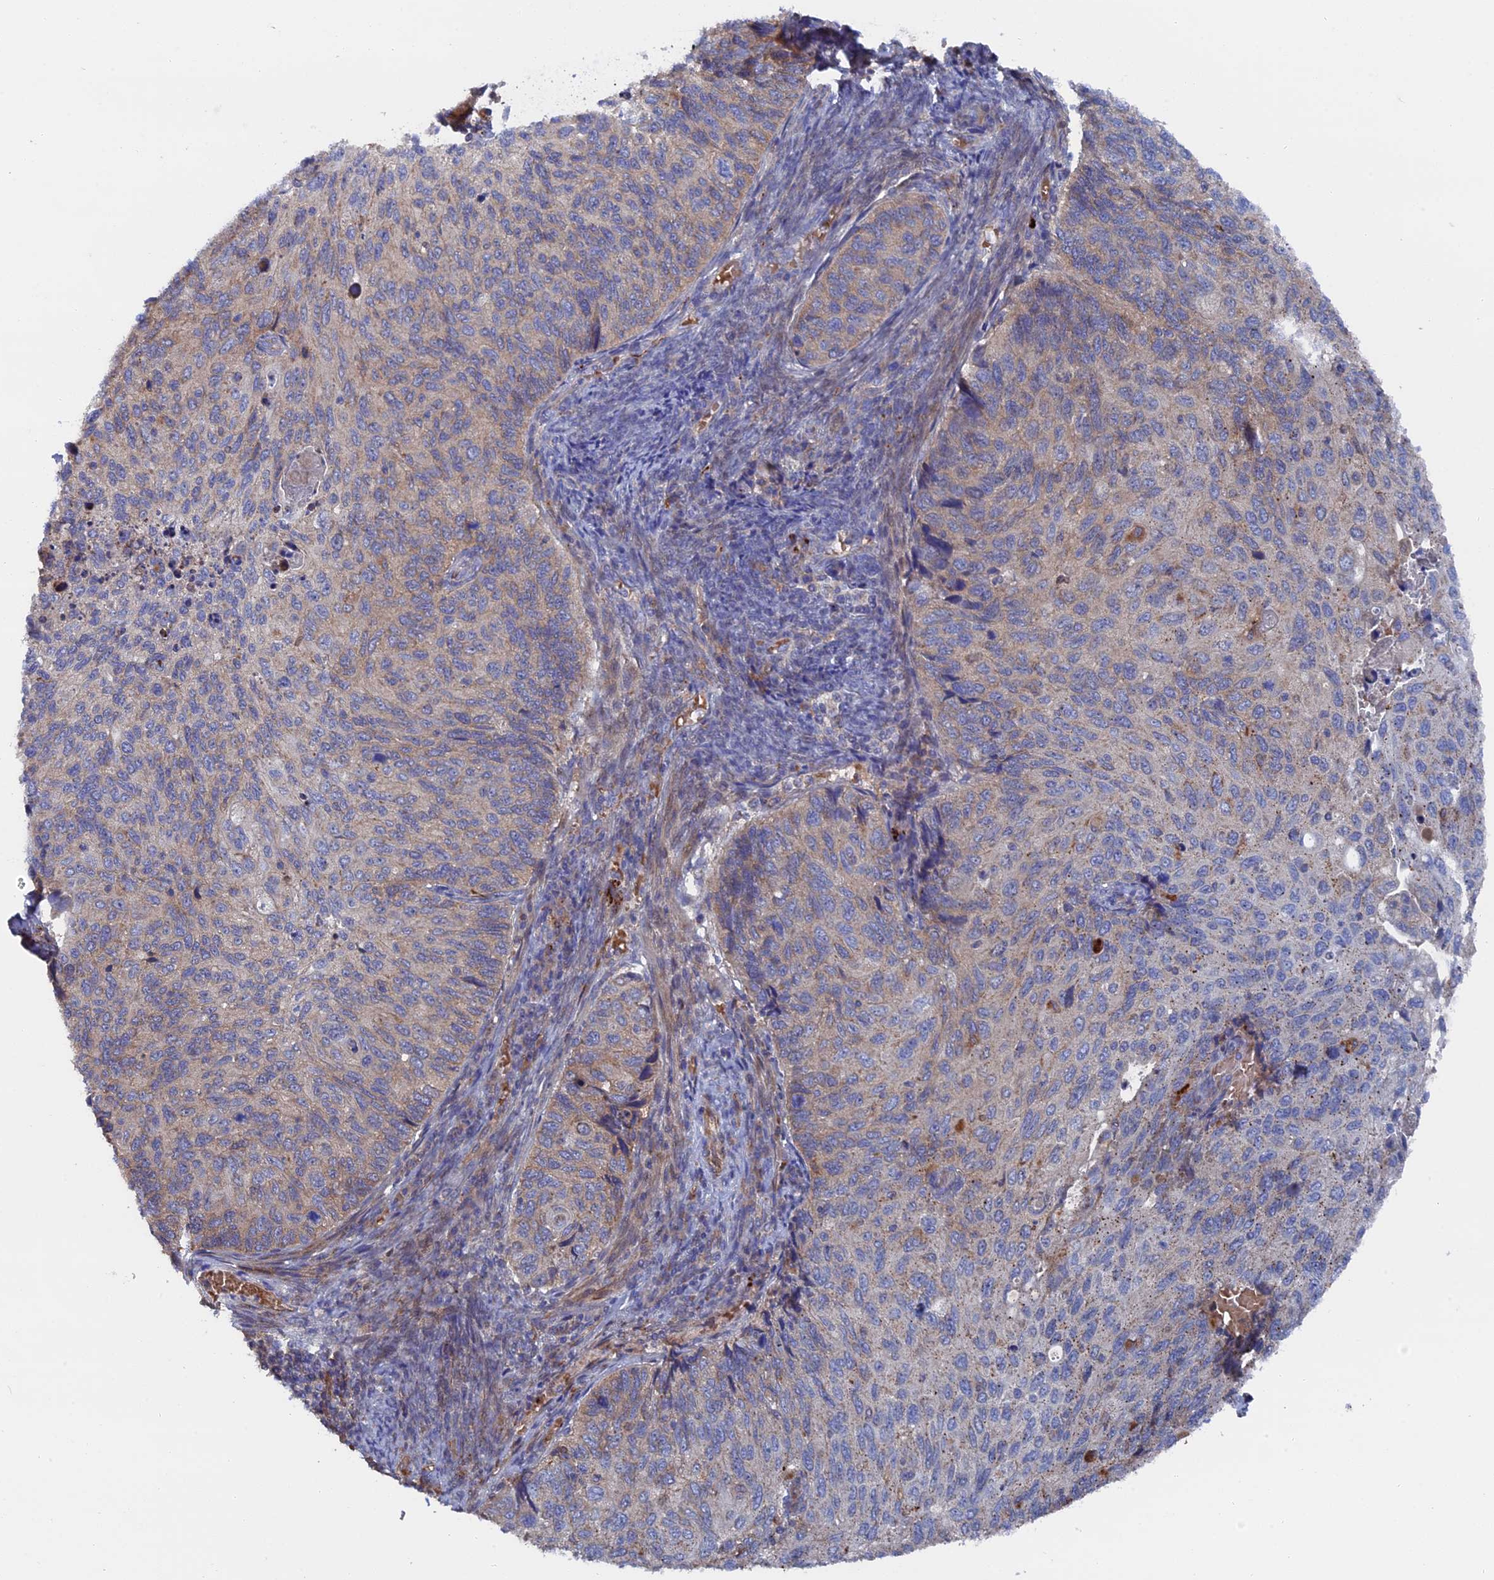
{"staining": {"intensity": "weak", "quantity": "25%-75%", "location": "cytoplasmic/membranous"}, "tissue": "cervical cancer", "cell_type": "Tumor cells", "image_type": "cancer", "snomed": [{"axis": "morphology", "description": "Squamous cell carcinoma, NOS"}, {"axis": "topography", "description": "Cervix"}], "caption": "The histopathology image reveals staining of cervical cancer, revealing weak cytoplasmic/membranous protein staining (brown color) within tumor cells.", "gene": "SMG9", "patient": {"sex": "female", "age": 70}}